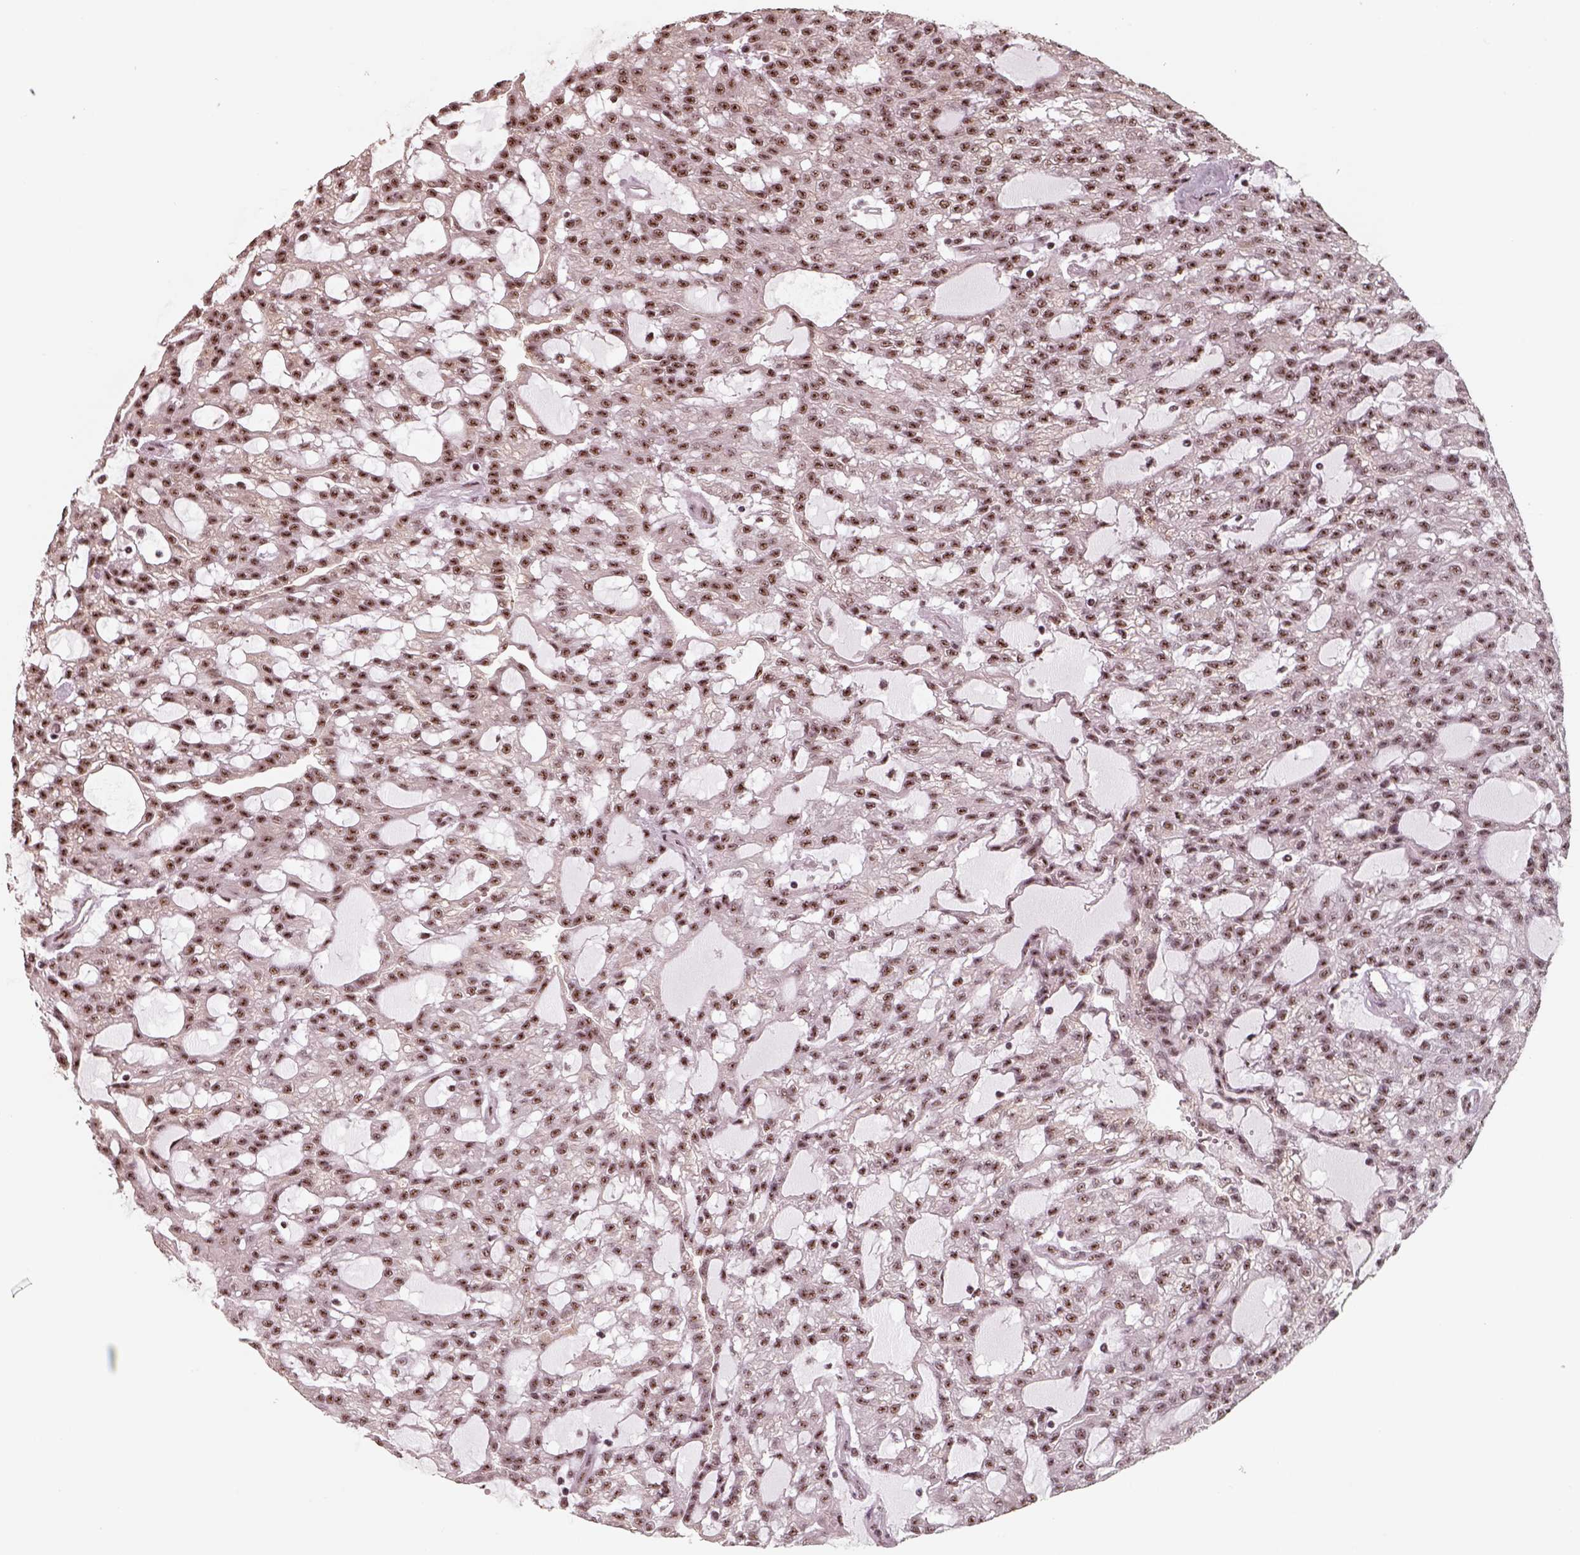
{"staining": {"intensity": "moderate", "quantity": ">75%", "location": "nuclear"}, "tissue": "renal cancer", "cell_type": "Tumor cells", "image_type": "cancer", "snomed": [{"axis": "morphology", "description": "Adenocarcinoma, NOS"}, {"axis": "topography", "description": "Kidney"}], "caption": "High-magnification brightfield microscopy of renal cancer stained with DAB (3,3'-diaminobenzidine) (brown) and counterstained with hematoxylin (blue). tumor cells exhibit moderate nuclear expression is seen in approximately>75% of cells. Using DAB (brown) and hematoxylin (blue) stains, captured at high magnification using brightfield microscopy.", "gene": "ATXN7L3", "patient": {"sex": "male", "age": 63}}